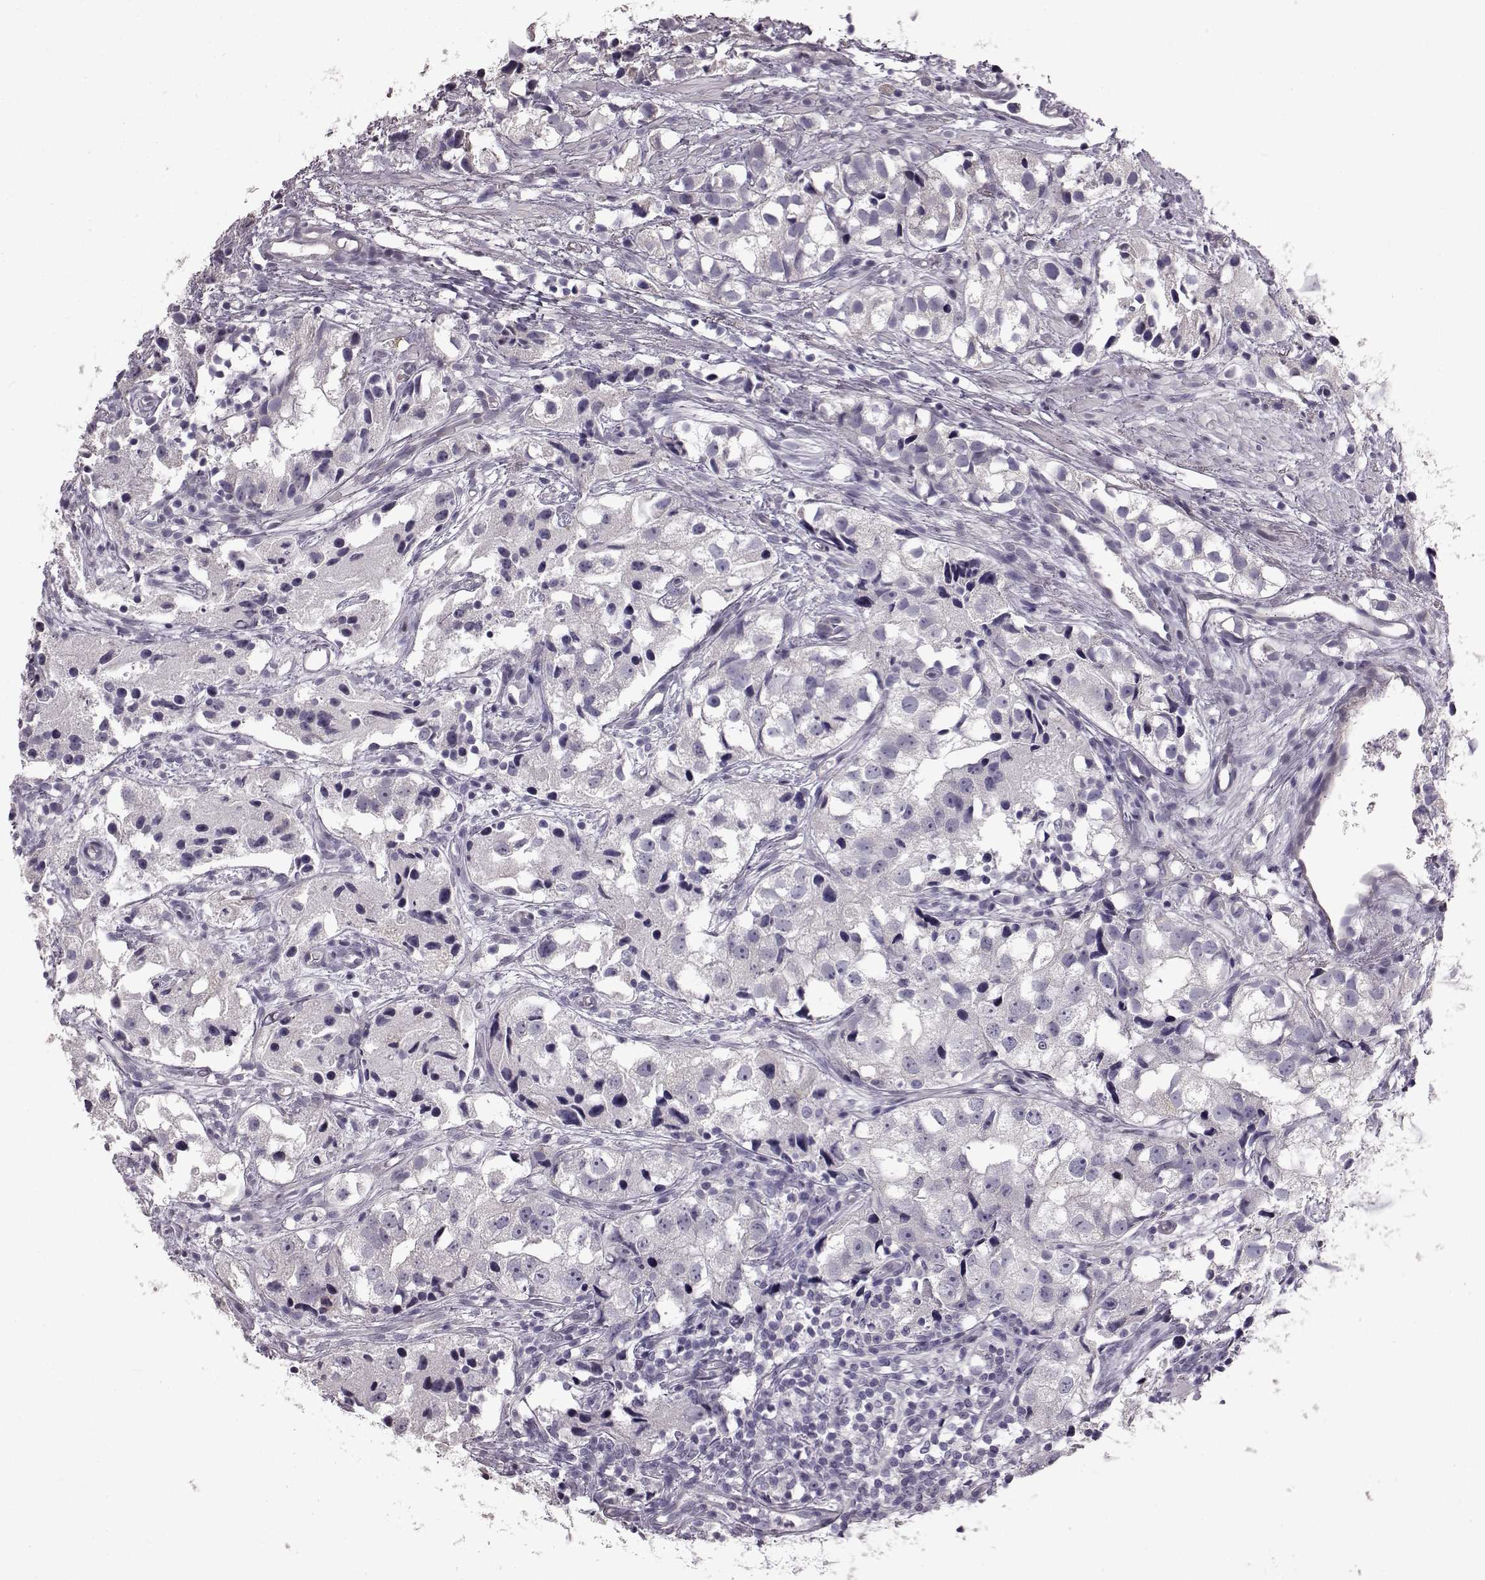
{"staining": {"intensity": "negative", "quantity": "none", "location": "none"}, "tissue": "prostate cancer", "cell_type": "Tumor cells", "image_type": "cancer", "snomed": [{"axis": "morphology", "description": "Adenocarcinoma, High grade"}, {"axis": "topography", "description": "Prostate"}], "caption": "Photomicrograph shows no protein staining in tumor cells of high-grade adenocarcinoma (prostate) tissue.", "gene": "TCHHL1", "patient": {"sex": "male", "age": 68}}